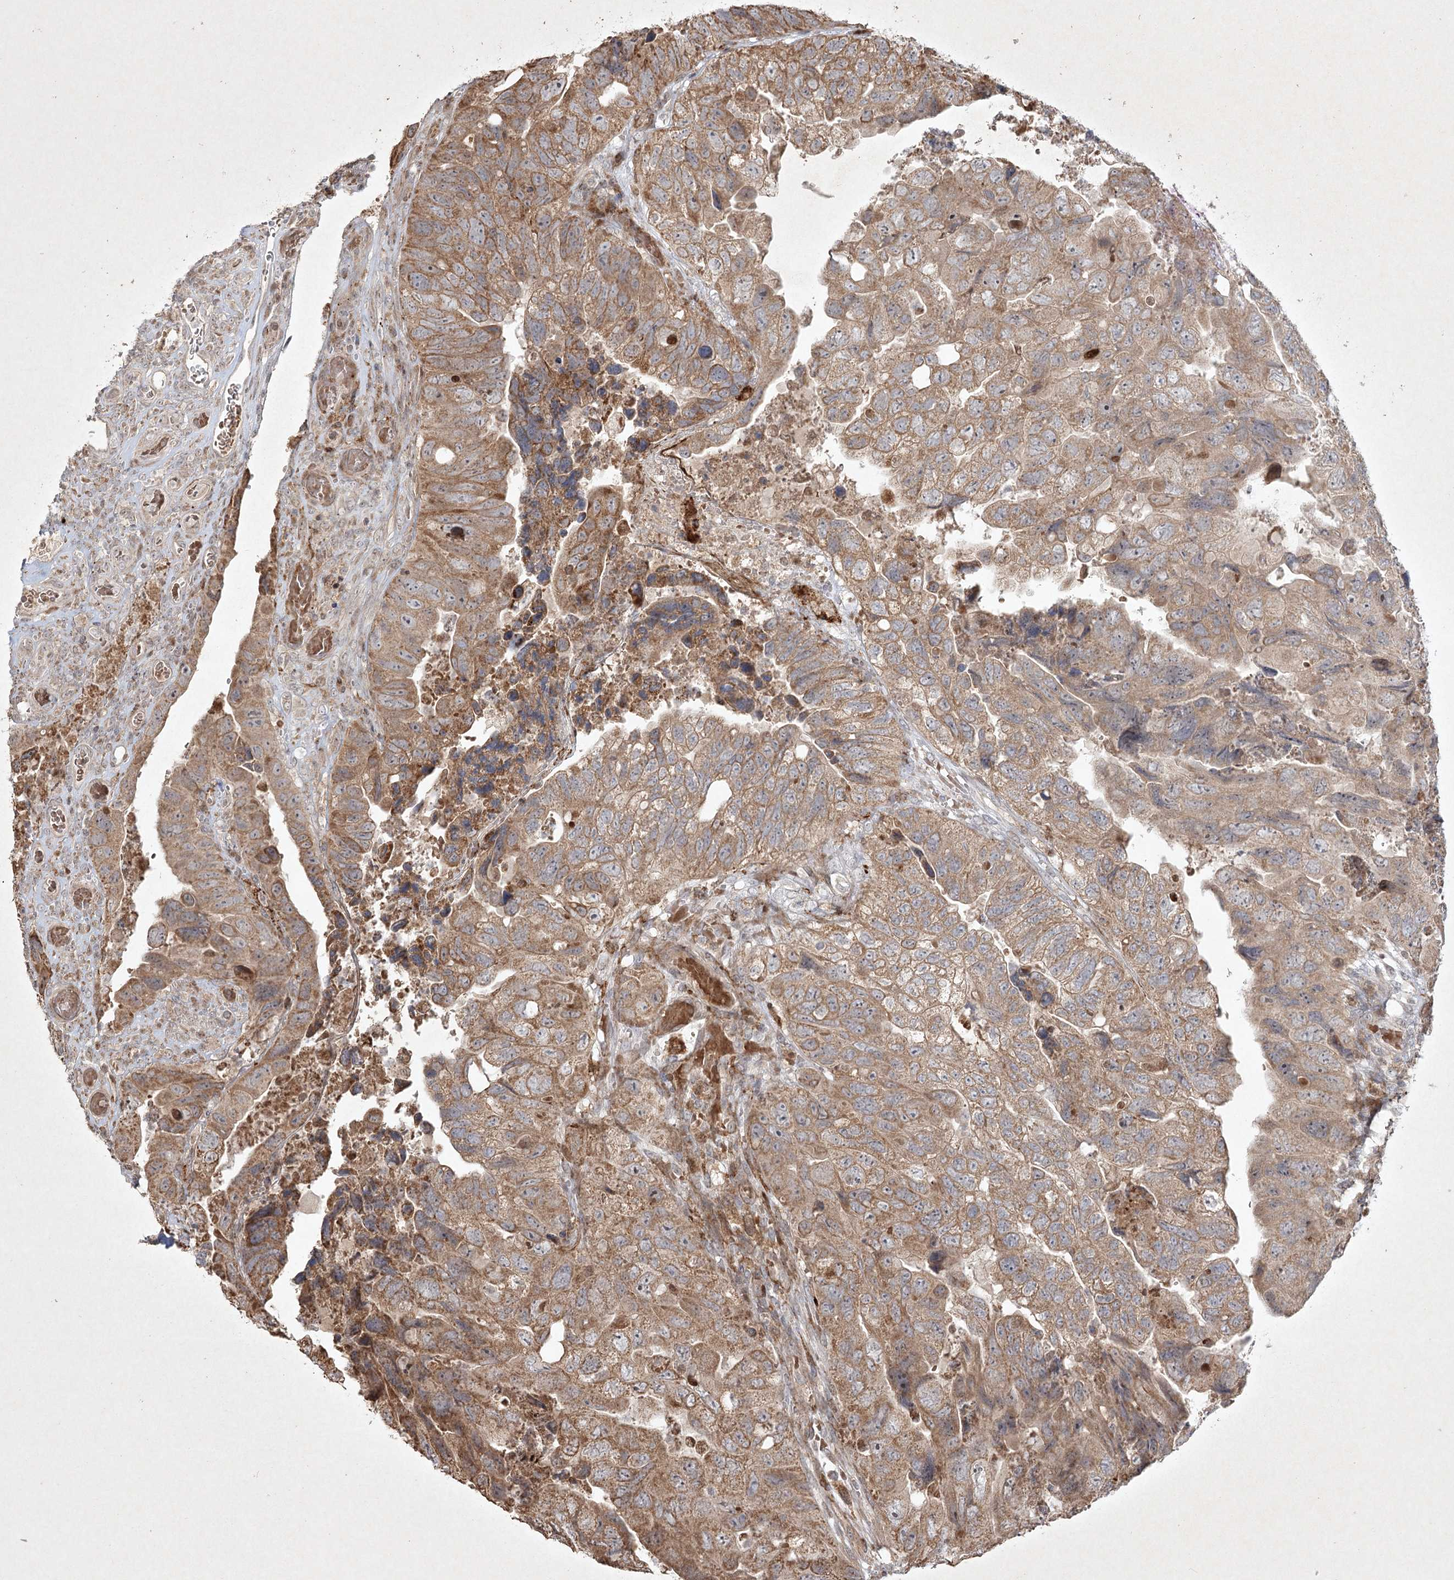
{"staining": {"intensity": "moderate", "quantity": ">75%", "location": "cytoplasmic/membranous"}, "tissue": "colorectal cancer", "cell_type": "Tumor cells", "image_type": "cancer", "snomed": [{"axis": "morphology", "description": "Adenocarcinoma, NOS"}, {"axis": "topography", "description": "Rectum"}], "caption": "Immunohistochemical staining of human colorectal cancer (adenocarcinoma) exhibits medium levels of moderate cytoplasmic/membranous staining in approximately >75% of tumor cells.", "gene": "KBTBD4", "patient": {"sex": "male", "age": 63}}